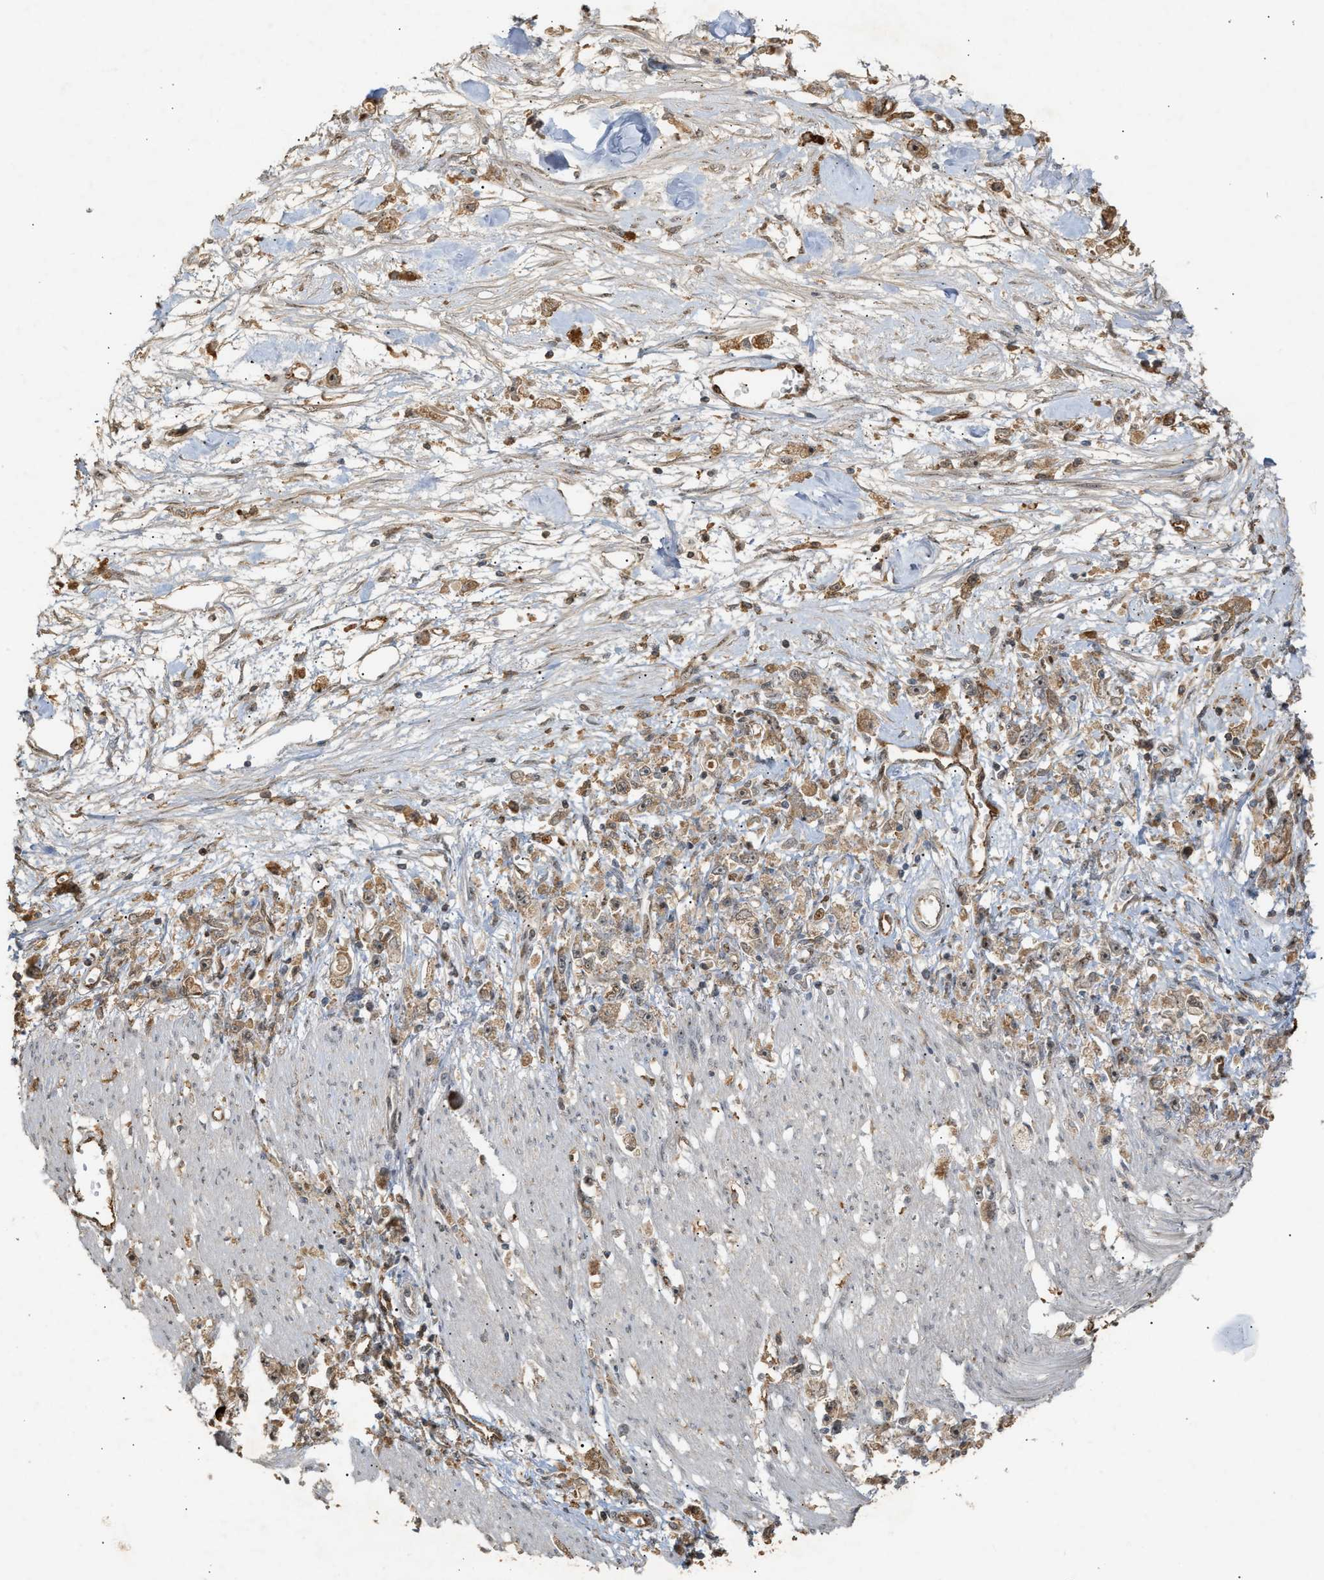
{"staining": {"intensity": "moderate", "quantity": ">75%", "location": "cytoplasmic/membranous,nuclear"}, "tissue": "stomach cancer", "cell_type": "Tumor cells", "image_type": "cancer", "snomed": [{"axis": "morphology", "description": "Adenocarcinoma, NOS"}, {"axis": "topography", "description": "Stomach"}], "caption": "Immunohistochemical staining of human adenocarcinoma (stomach) displays medium levels of moderate cytoplasmic/membranous and nuclear protein staining in about >75% of tumor cells. (Brightfield microscopy of DAB IHC at high magnification).", "gene": "ZFAND5", "patient": {"sex": "female", "age": 59}}